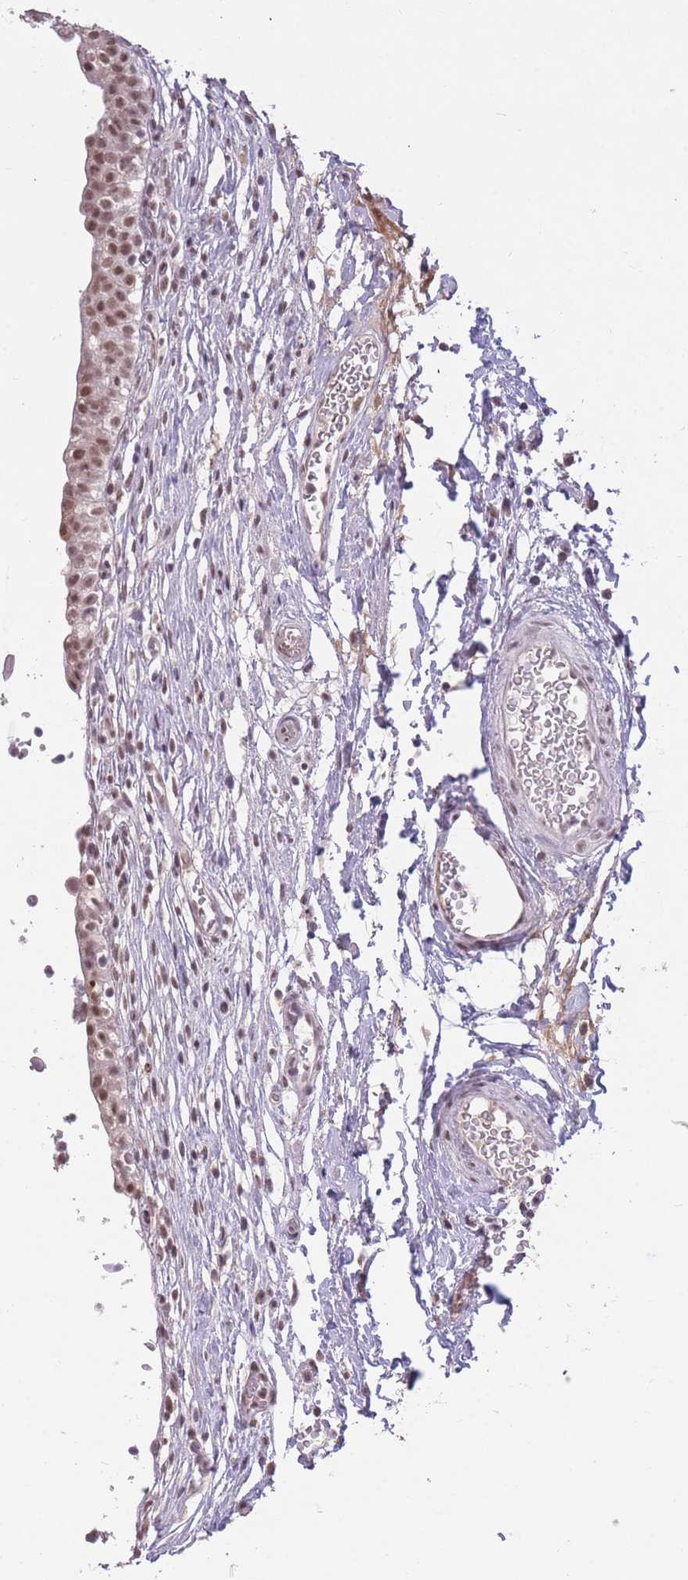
{"staining": {"intensity": "moderate", "quantity": ">75%", "location": "nuclear"}, "tissue": "urinary bladder", "cell_type": "Urothelial cells", "image_type": "normal", "snomed": [{"axis": "morphology", "description": "Normal tissue, NOS"}, {"axis": "topography", "description": "Urinary bladder"}, {"axis": "topography", "description": "Peripheral nerve tissue"}], "caption": "Protein expression analysis of normal human urinary bladder reveals moderate nuclear positivity in about >75% of urothelial cells.", "gene": "HNRNPUL1", "patient": {"sex": "male", "age": 55}}